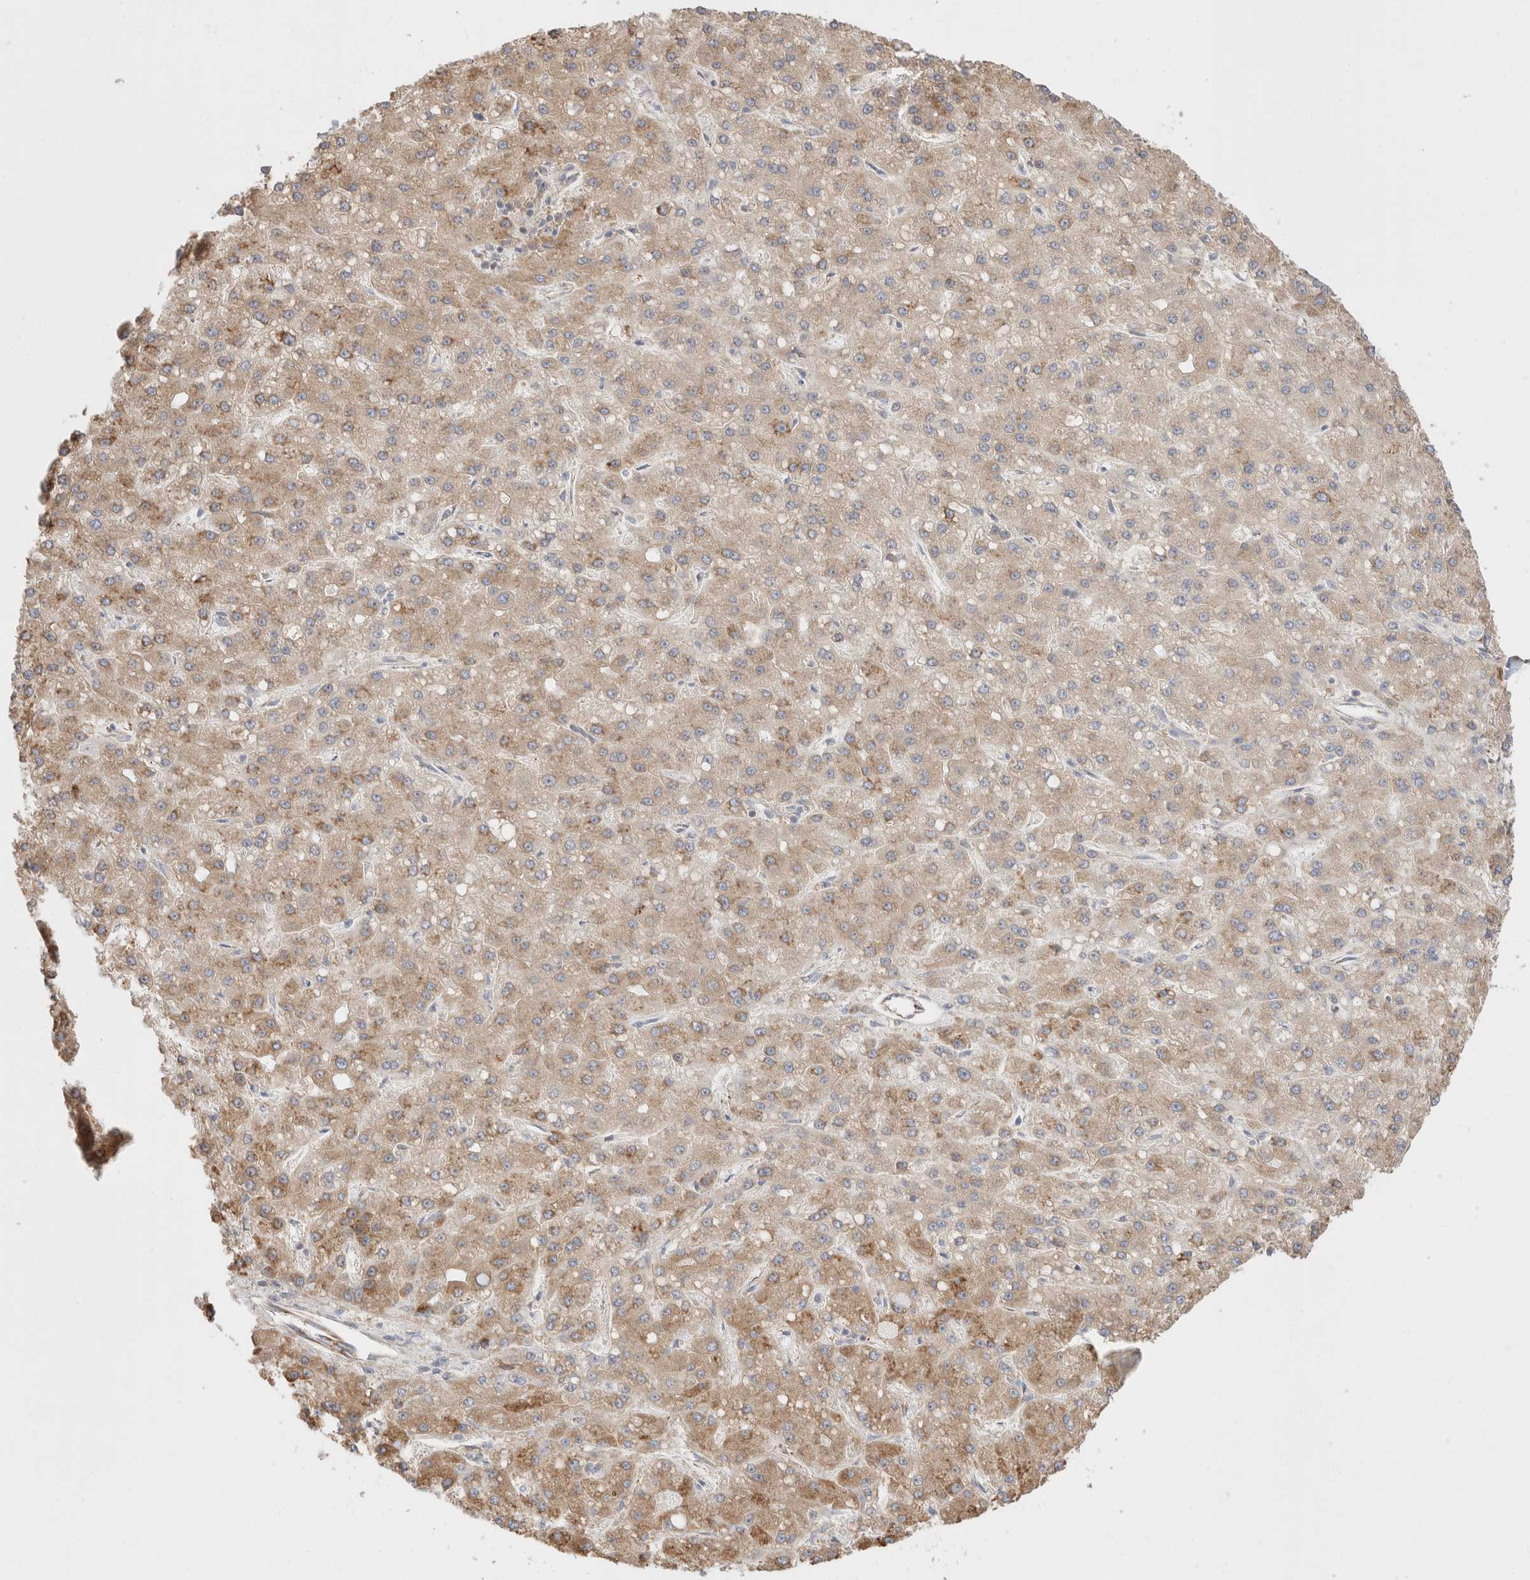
{"staining": {"intensity": "moderate", "quantity": ">75%", "location": "cytoplasmic/membranous"}, "tissue": "liver cancer", "cell_type": "Tumor cells", "image_type": "cancer", "snomed": [{"axis": "morphology", "description": "Carcinoma, Hepatocellular, NOS"}, {"axis": "topography", "description": "Liver"}], "caption": "Tumor cells reveal moderate cytoplasmic/membranous staining in about >75% of cells in liver cancer (hepatocellular carcinoma). (Stains: DAB in brown, nuclei in blue, Microscopy: brightfield microscopy at high magnification).", "gene": "ZC2HC1A", "patient": {"sex": "male", "age": 67}}